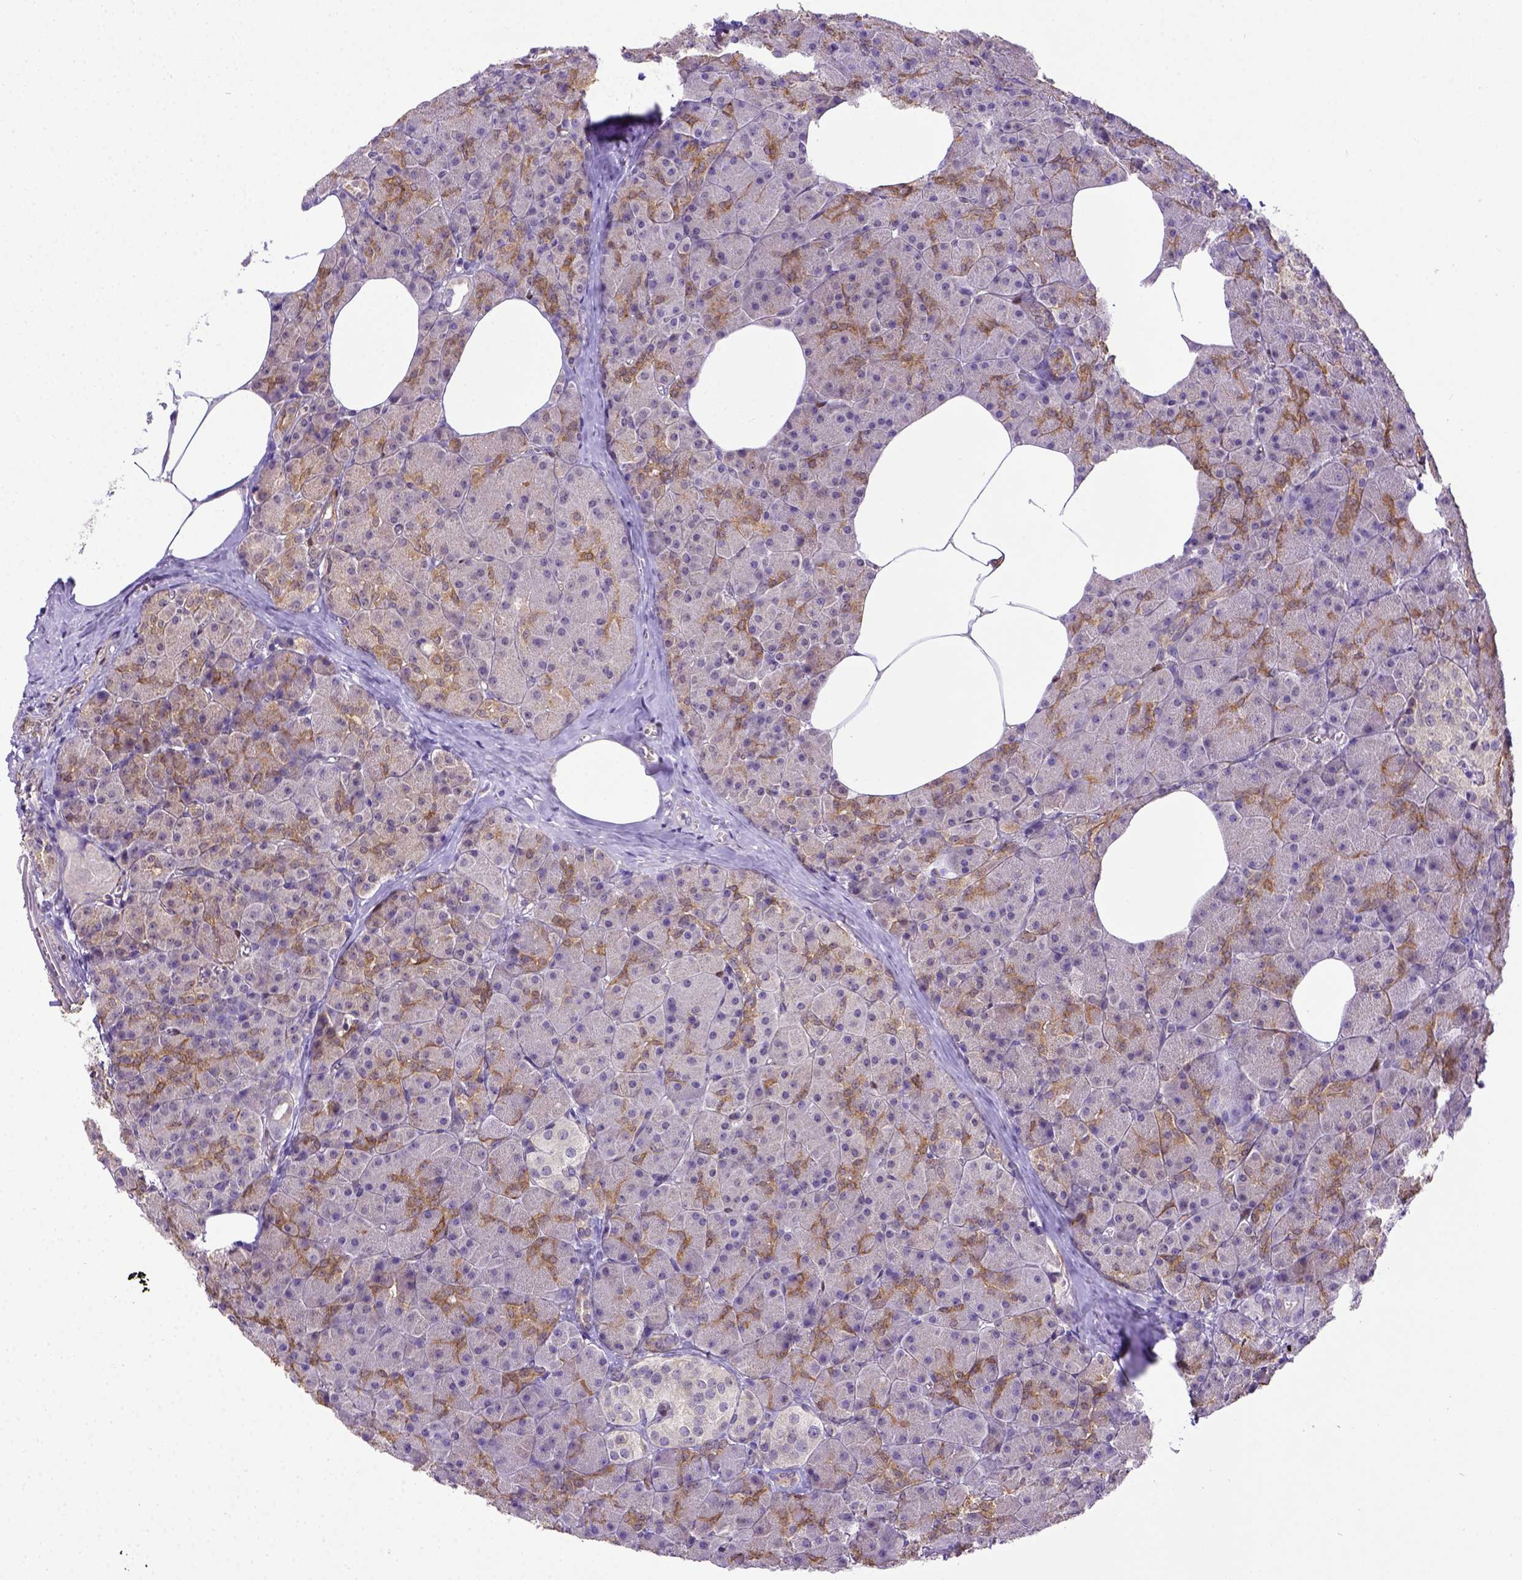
{"staining": {"intensity": "moderate", "quantity": "25%-75%", "location": "cytoplasmic/membranous"}, "tissue": "pancreas", "cell_type": "Exocrine glandular cells", "image_type": "normal", "snomed": [{"axis": "morphology", "description": "Normal tissue, NOS"}, {"axis": "topography", "description": "Pancreas"}], "caption": "A histopathology image of pancreas stained for a protein displays moderate cytoplasmic/membranous brown staining in exocrine glandular cells. The staining was performed using DAB, with brown indicating positive protein expression. Nuclei are stained blue with hematoxylin.", "gene": "BTN1A1", "patient": {"sex": "female", "age": 45}}